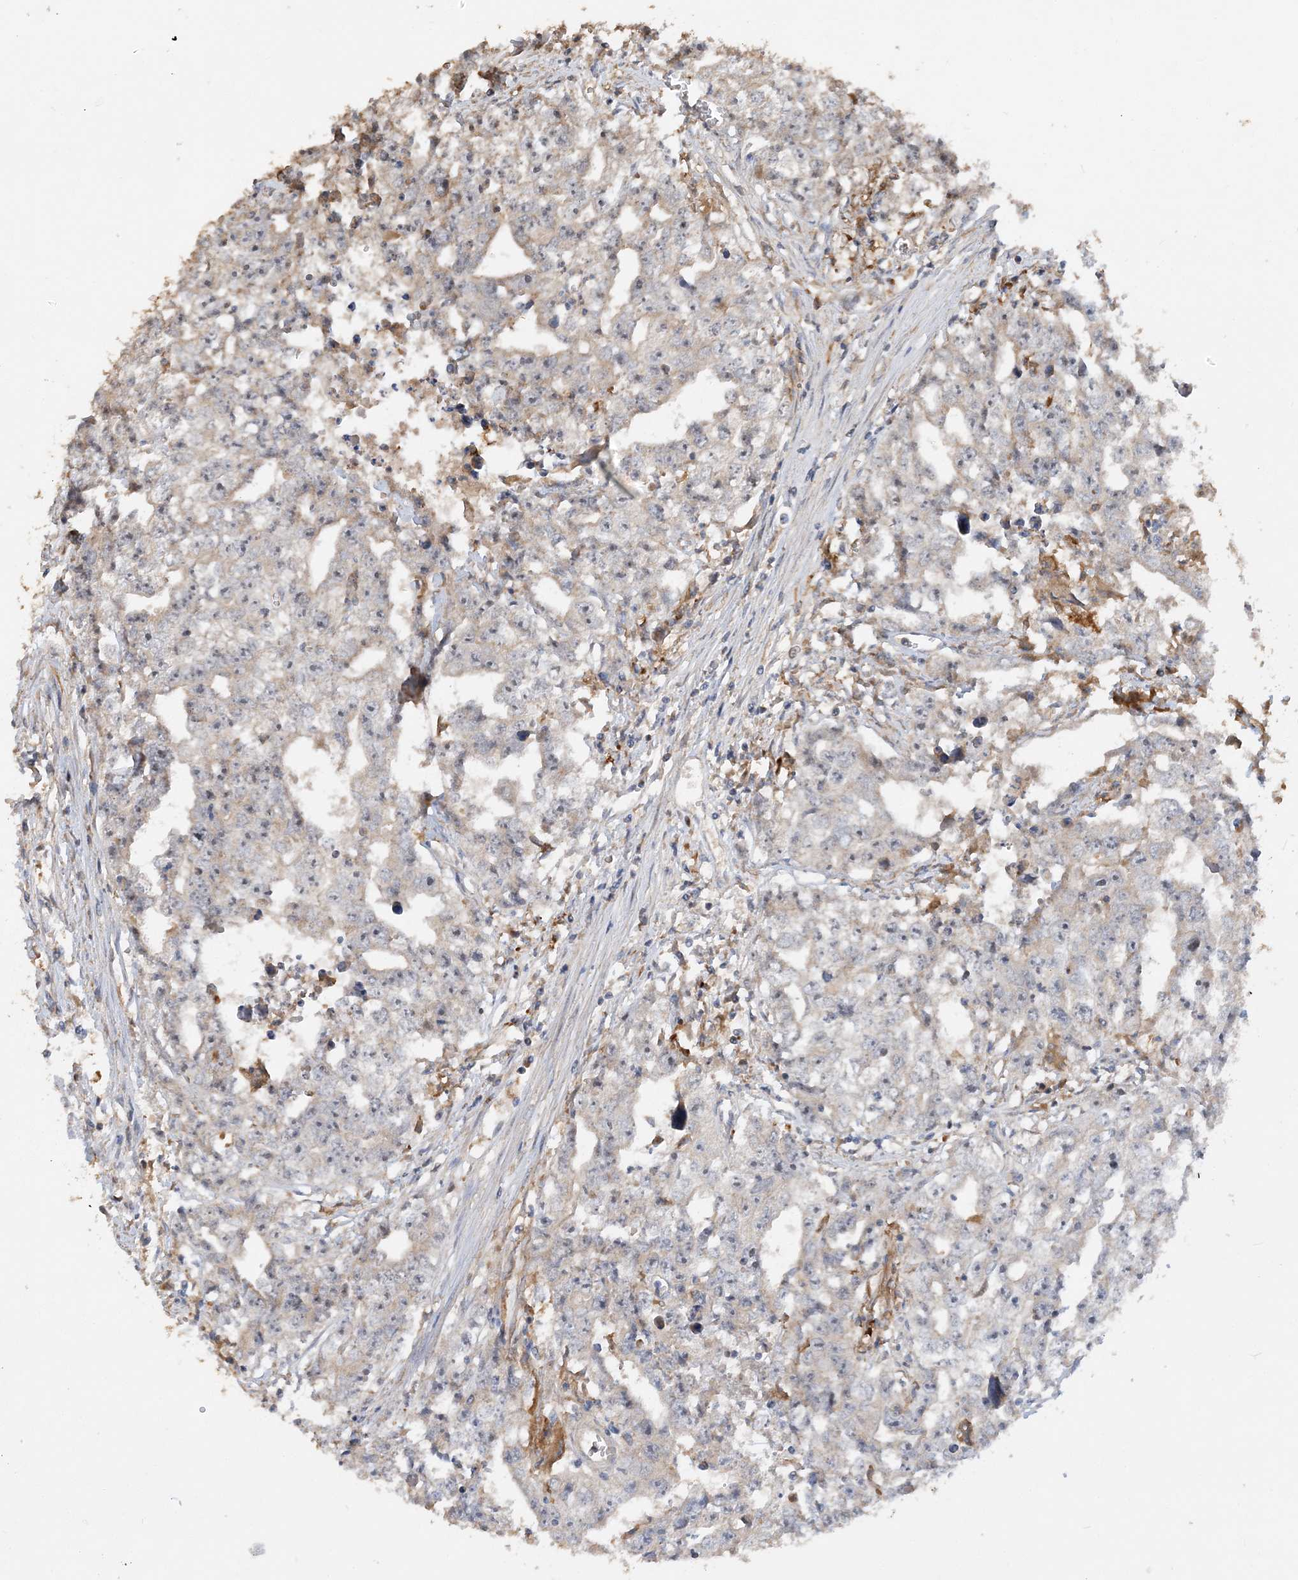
{"staining": {"intensity": "weak", "quantity": "25%-75%", "location": "cytoplasmic/membranous,nuclear"}, "tissue": "testis cancer", "cell_type": "Tumor cells", "image_type": "cancer", "snomed": [{"axis": "morphology", "description": "Seminoma, NOS"}, {"axis": "morphology", "description": "Carcinoma, Embryonal, NOS"}, {"axis": "topography", "description": "Testis"}], "caption": "Human seminoma (testis) stained with a brown dye reveals weak cytoplasmic/membranous and nuclear positive positivity in approximately 25%-75% of tumor cells.", "gene": "GRINA", "patient": {"sex": "male", "age": 43}}